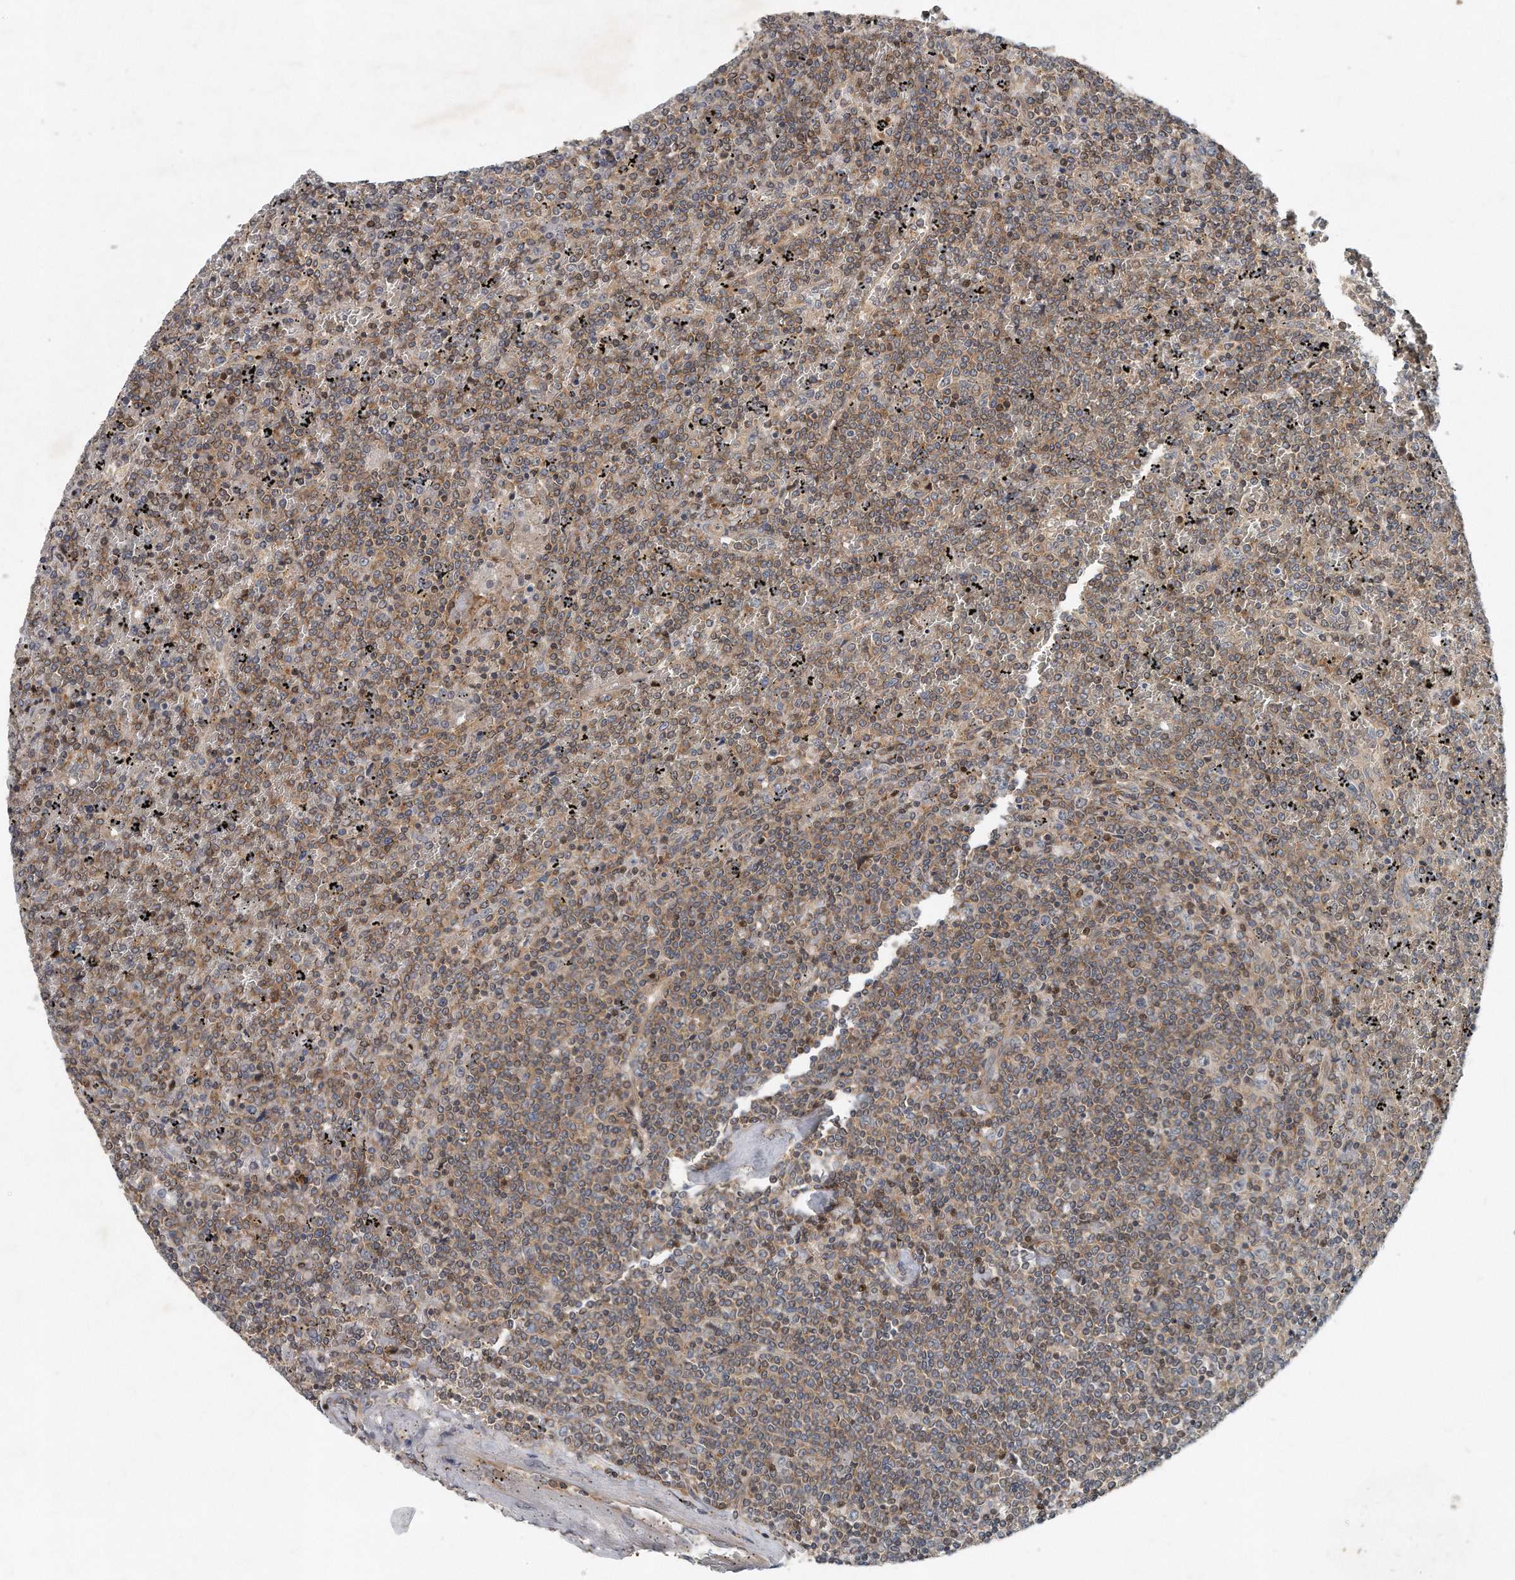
{"staining": {"intensity": "moderate", "quantity": ">75%", "location": "cytoplasmic/membranous"}, "tissue": "lymphoma", "cell_type": "Tumor cells", "image_type": "cancer", "snomed": [{"axis": "morphology", "description": "Malignant lymphoma, non-Hodgkin's type, Low grade"}, {"axis": "topography", "description": "Spleen"}], "caption": "IHC histopathology image of human lymphoma stained for a protein (brown), which exhibits medium levels of moderate cytoplasmic/membranous positivity in approximately >75% of tumor cells.", "gene": "PCDH8", "patient": {"sex": "female", "age": 19}}